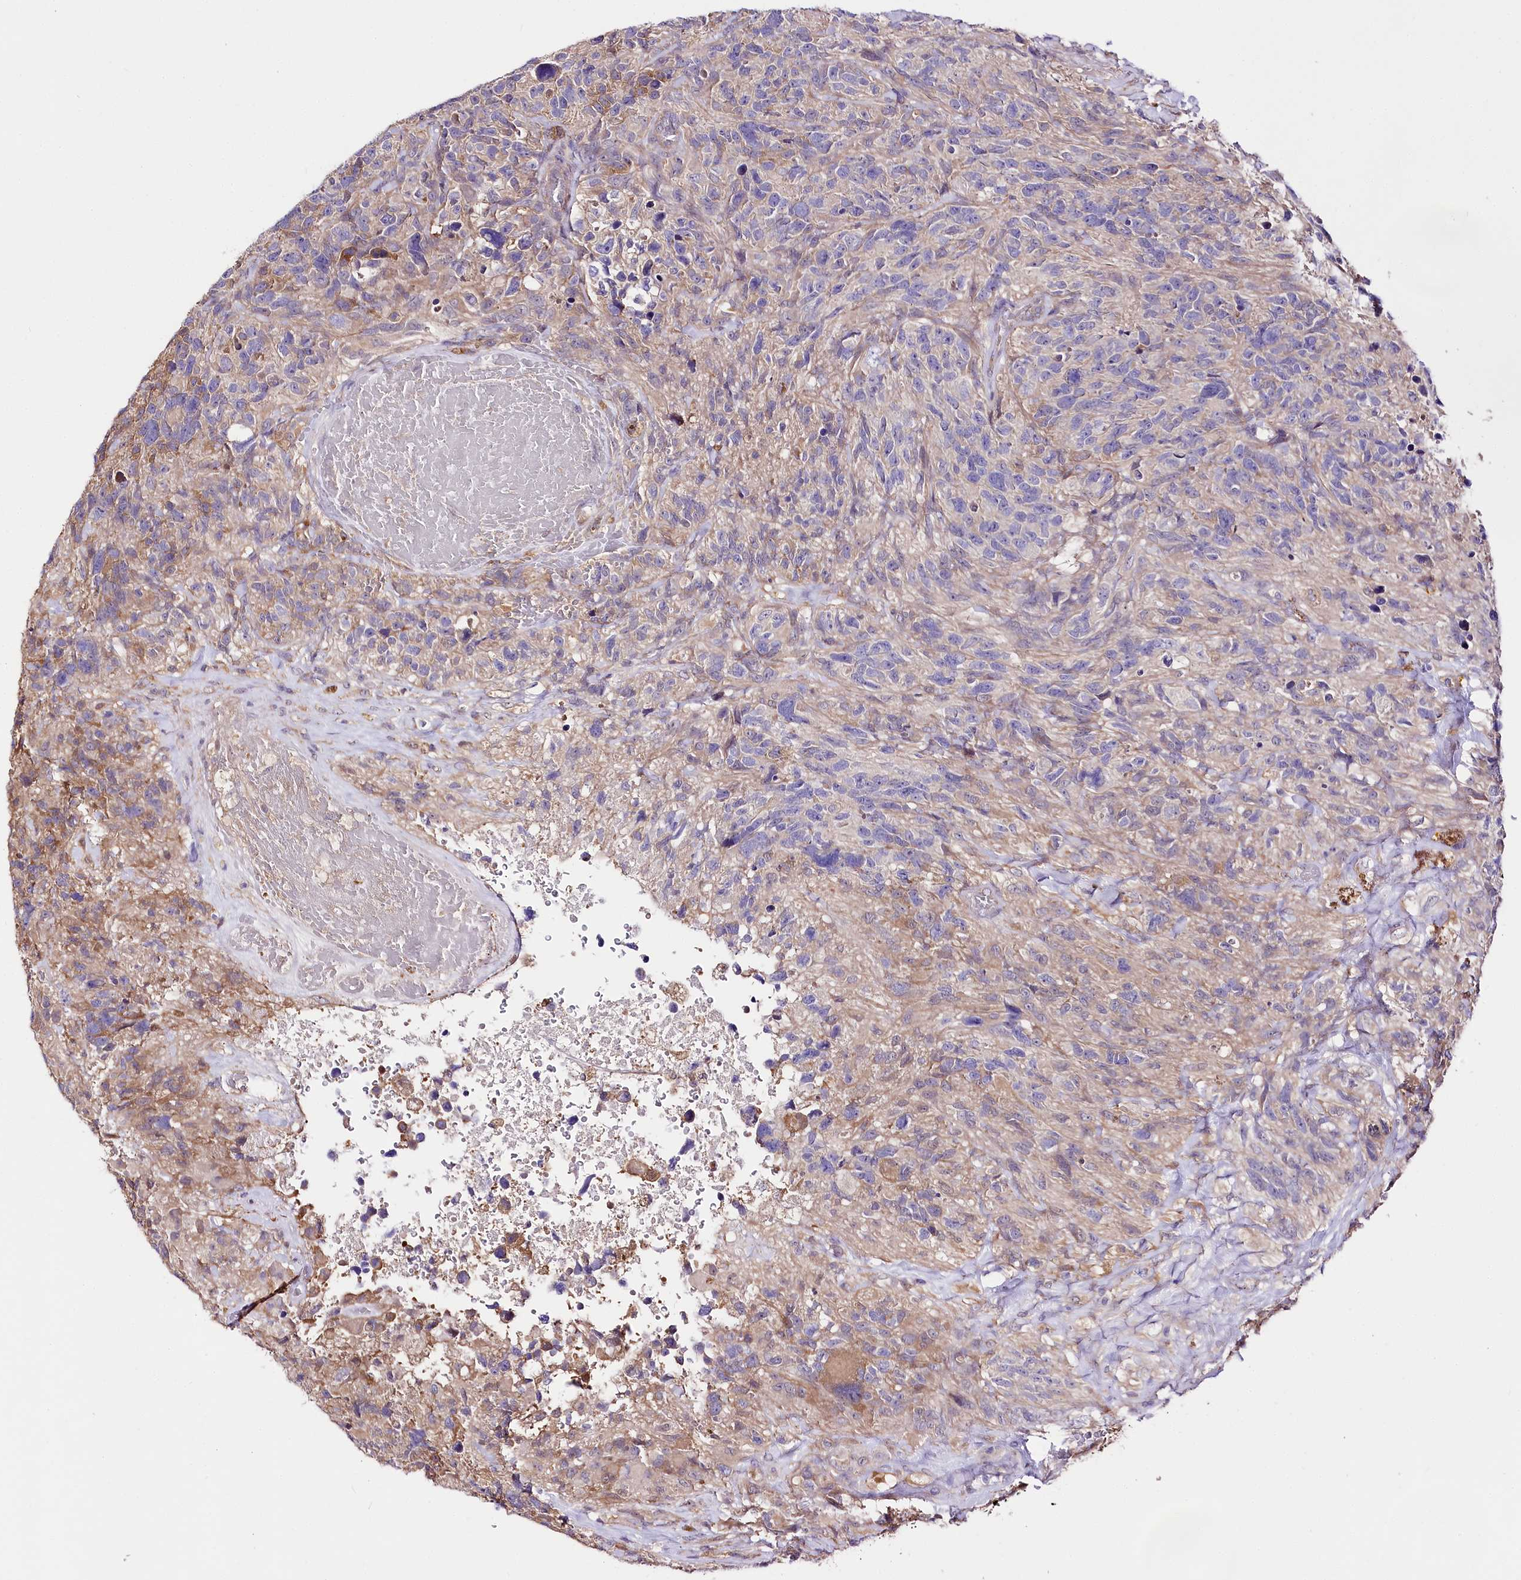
{"staining": {"intensity": "weak", "quantity": "<25%", "location": "cytoplasmic/membranous"}, "tissue": "glioma", "cell_type": "Tumor cells", "image_type": "cancer", "snomed": [{"axis": "morphology", "description": "Glioma, malignant, High grade"}, {"axis": "topography", "description": "Brain"}], "caption": "A high-resolution histopathology image shows IHC staining of malignant high-grade glioma, which displays no significant expression in tumor cells. (Stains: DAB IHC with hematoxylin counter stain, Microscopy: brightfield microscopy at high magnification).", "gene": "UGP2", "patient": {"sex": "male", "age": 69}}